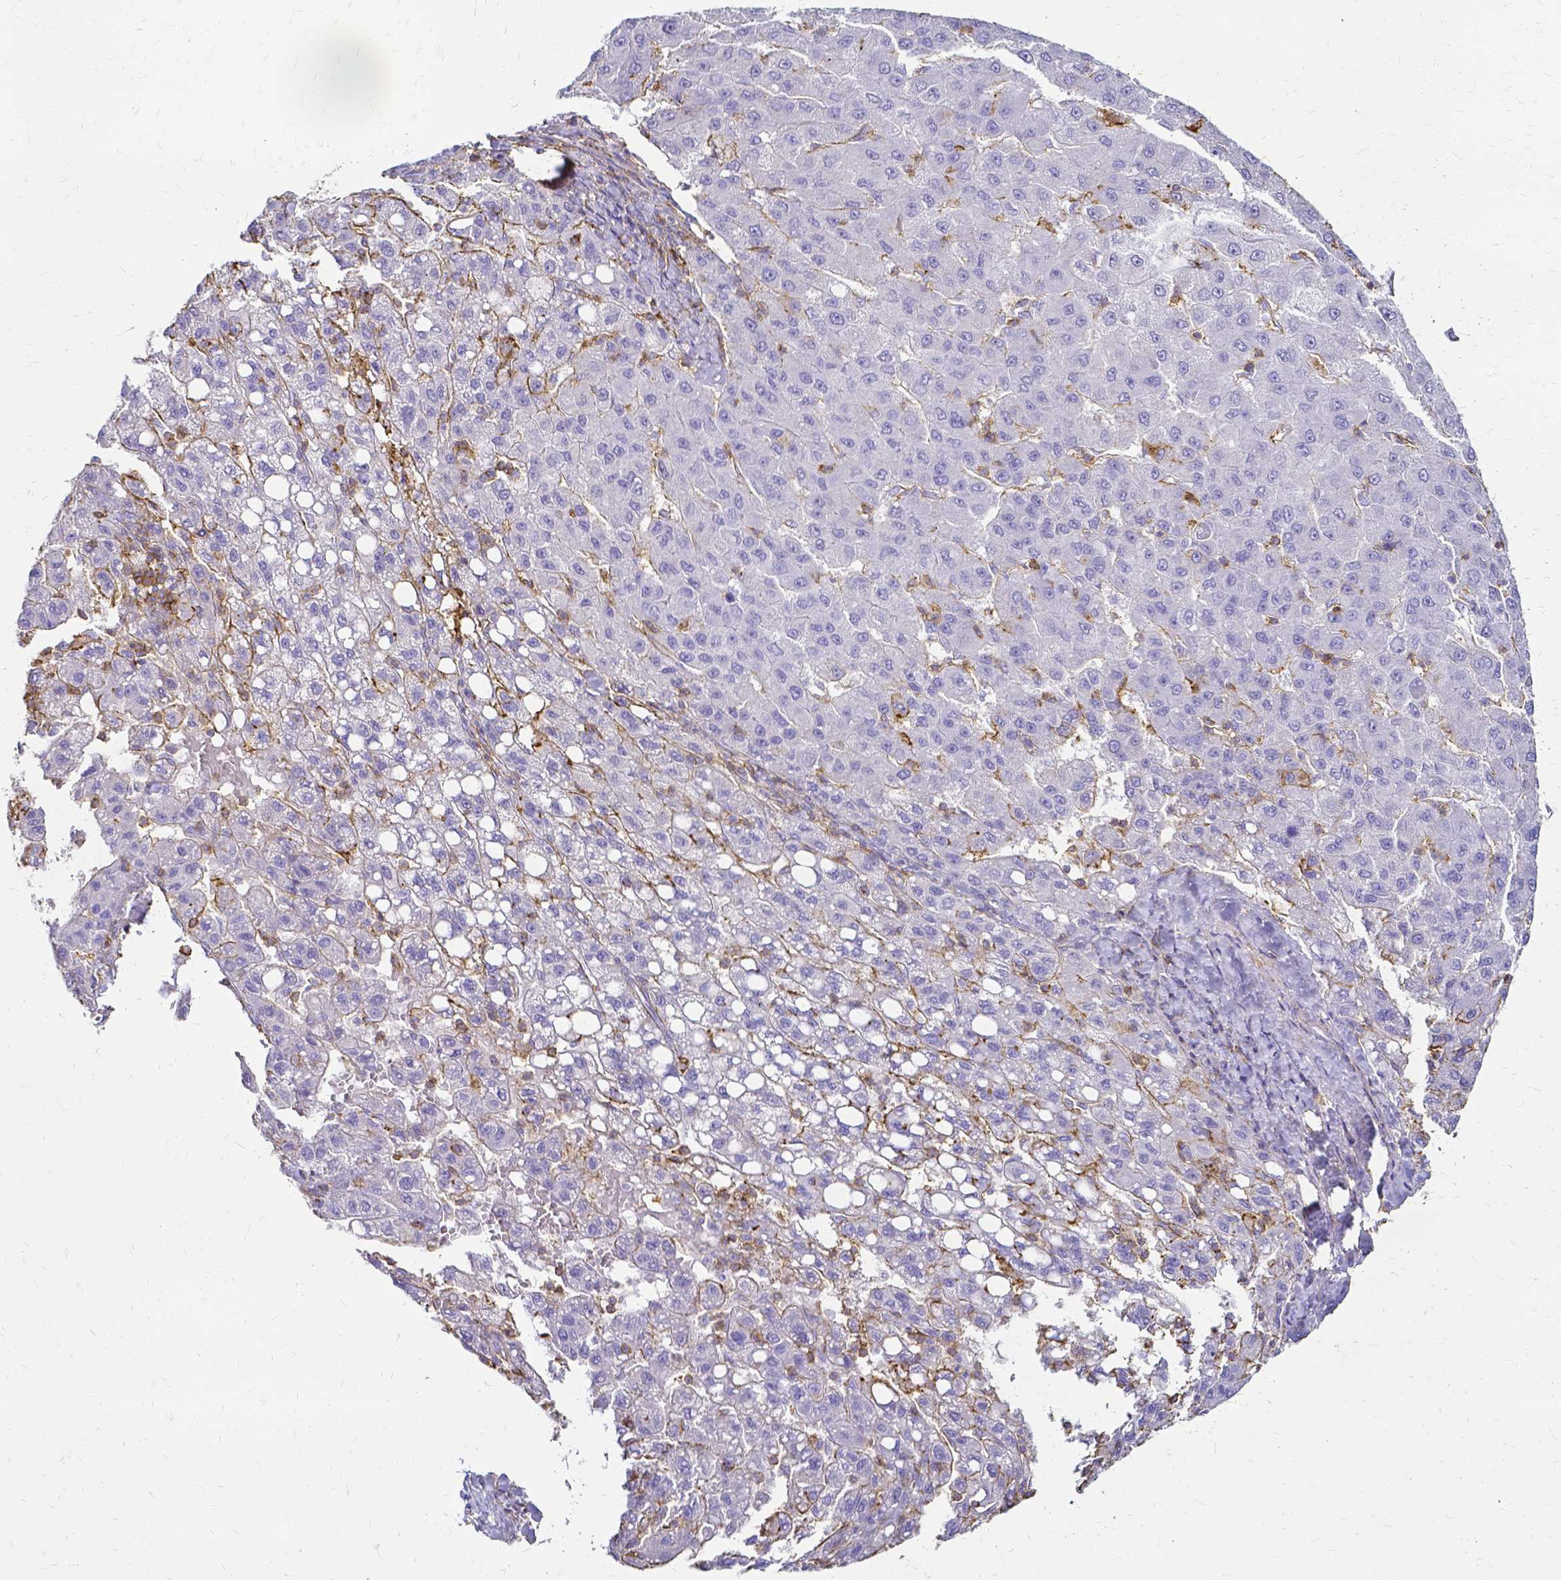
{"staining": {"intensity": "negative", "quantity": "none", "location": "none"}, "tissue": "liver cancer", "cell_type": "Tumor cells", "image_type": "cancer", "snomed": [{"axis": "morphology", "description": "Carcinoma, Hepatocellular, NOS"}, {"axis": "topography", "description": "Liver"}], "caption": "The IHC micrograph has no significant expression in tumor cells of liver cancer tissue.", "gene": "HSPA12A", "patient": {"sex": "female", "age": 82}}